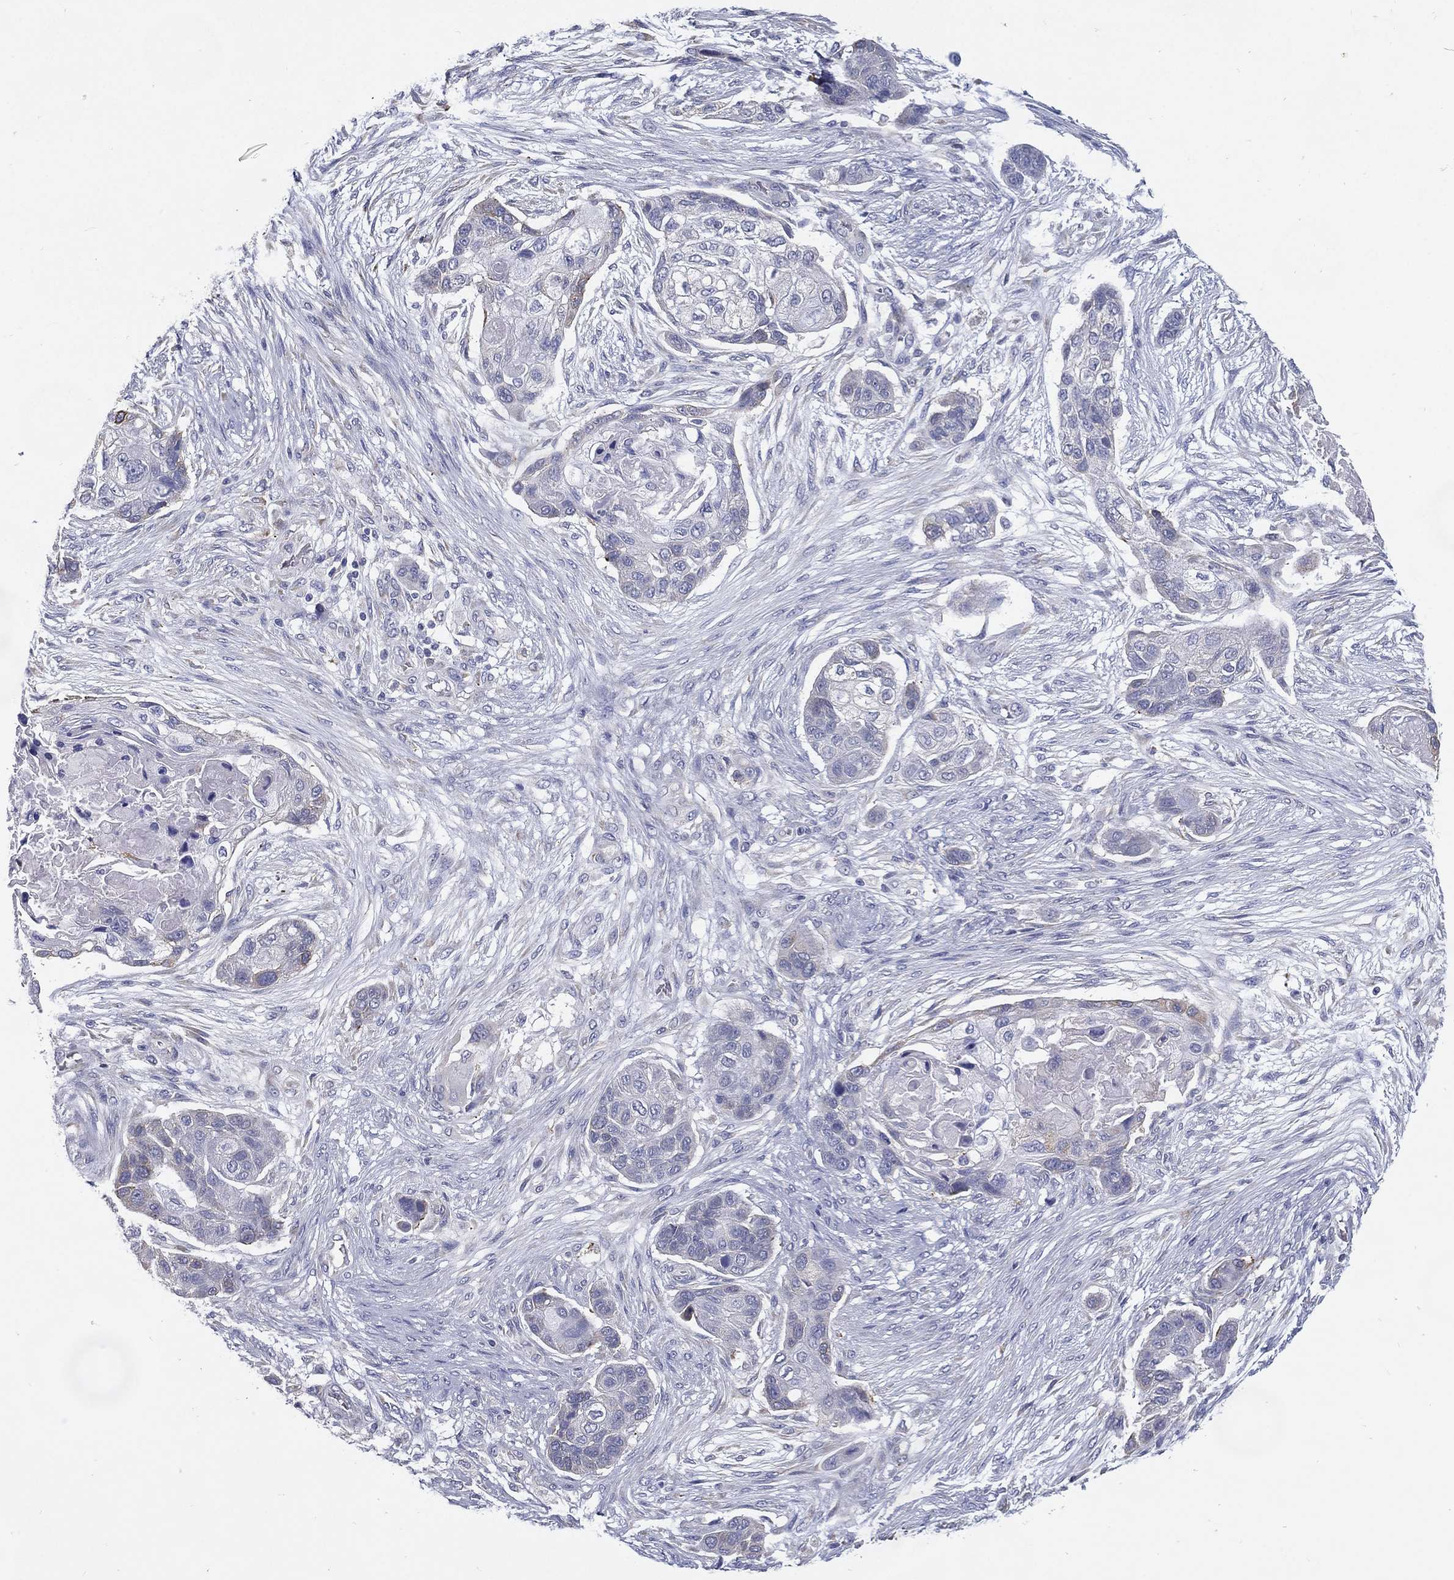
{"staining": {"intensity": "negative", "quantity": "none", "location": "none"}, "tissue": "lung cancer", "cell_type": "Tumor cells", "image_type": "cancer", "snomed": [{"axis": "morphology", "description": "Squamous cell carcinoma, NOS"}, {"axis": "topography", "description": "Lung"}], "caption": "Immunohistochemical staining of human lung cancer displays no significant staining in tumor cells.", "gene": "C19orf18", "patient": {"sex": "male", "age": 69}}